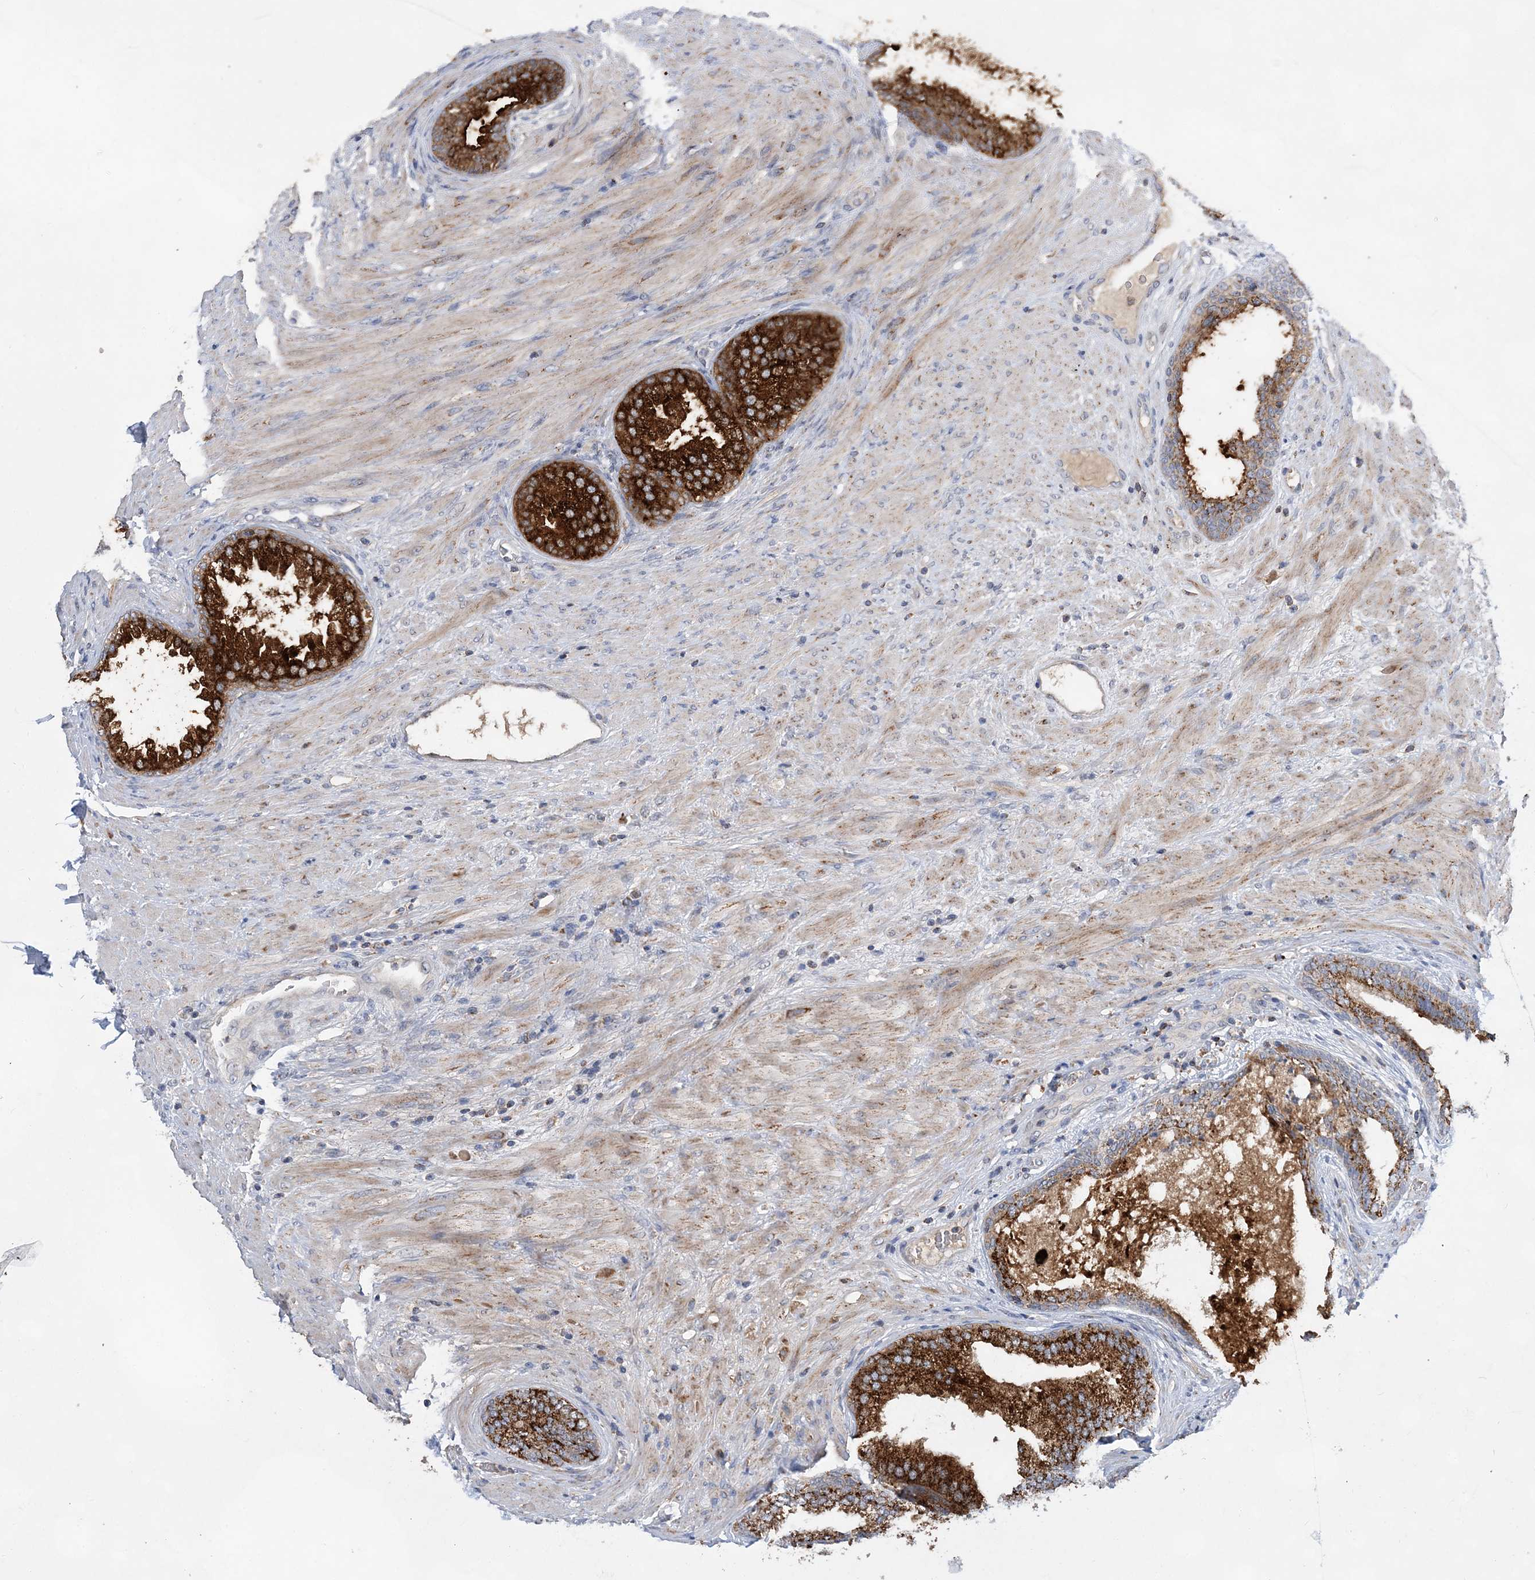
{"staining": {"intensity": "strong", "quantity": ">75%", "location": "cytoplasmic/membranous"}, "tissue": "prostate", "cell_type": "Glandular cells", "image_type": "normal", "snomed": [{"axis": "morphology", "description": "Normal tissue, NOS"}, {"axis": "topography", "description": "Prostate"}], "caption": "Immunohistochemistry of unremarkable human prostate demonstrates high levels of strong cytoplasmic/membranous expression in about >75% of glandular cells.", "gene": "TRAPPC13", "patient": {"sex": "male", "age": 76}}